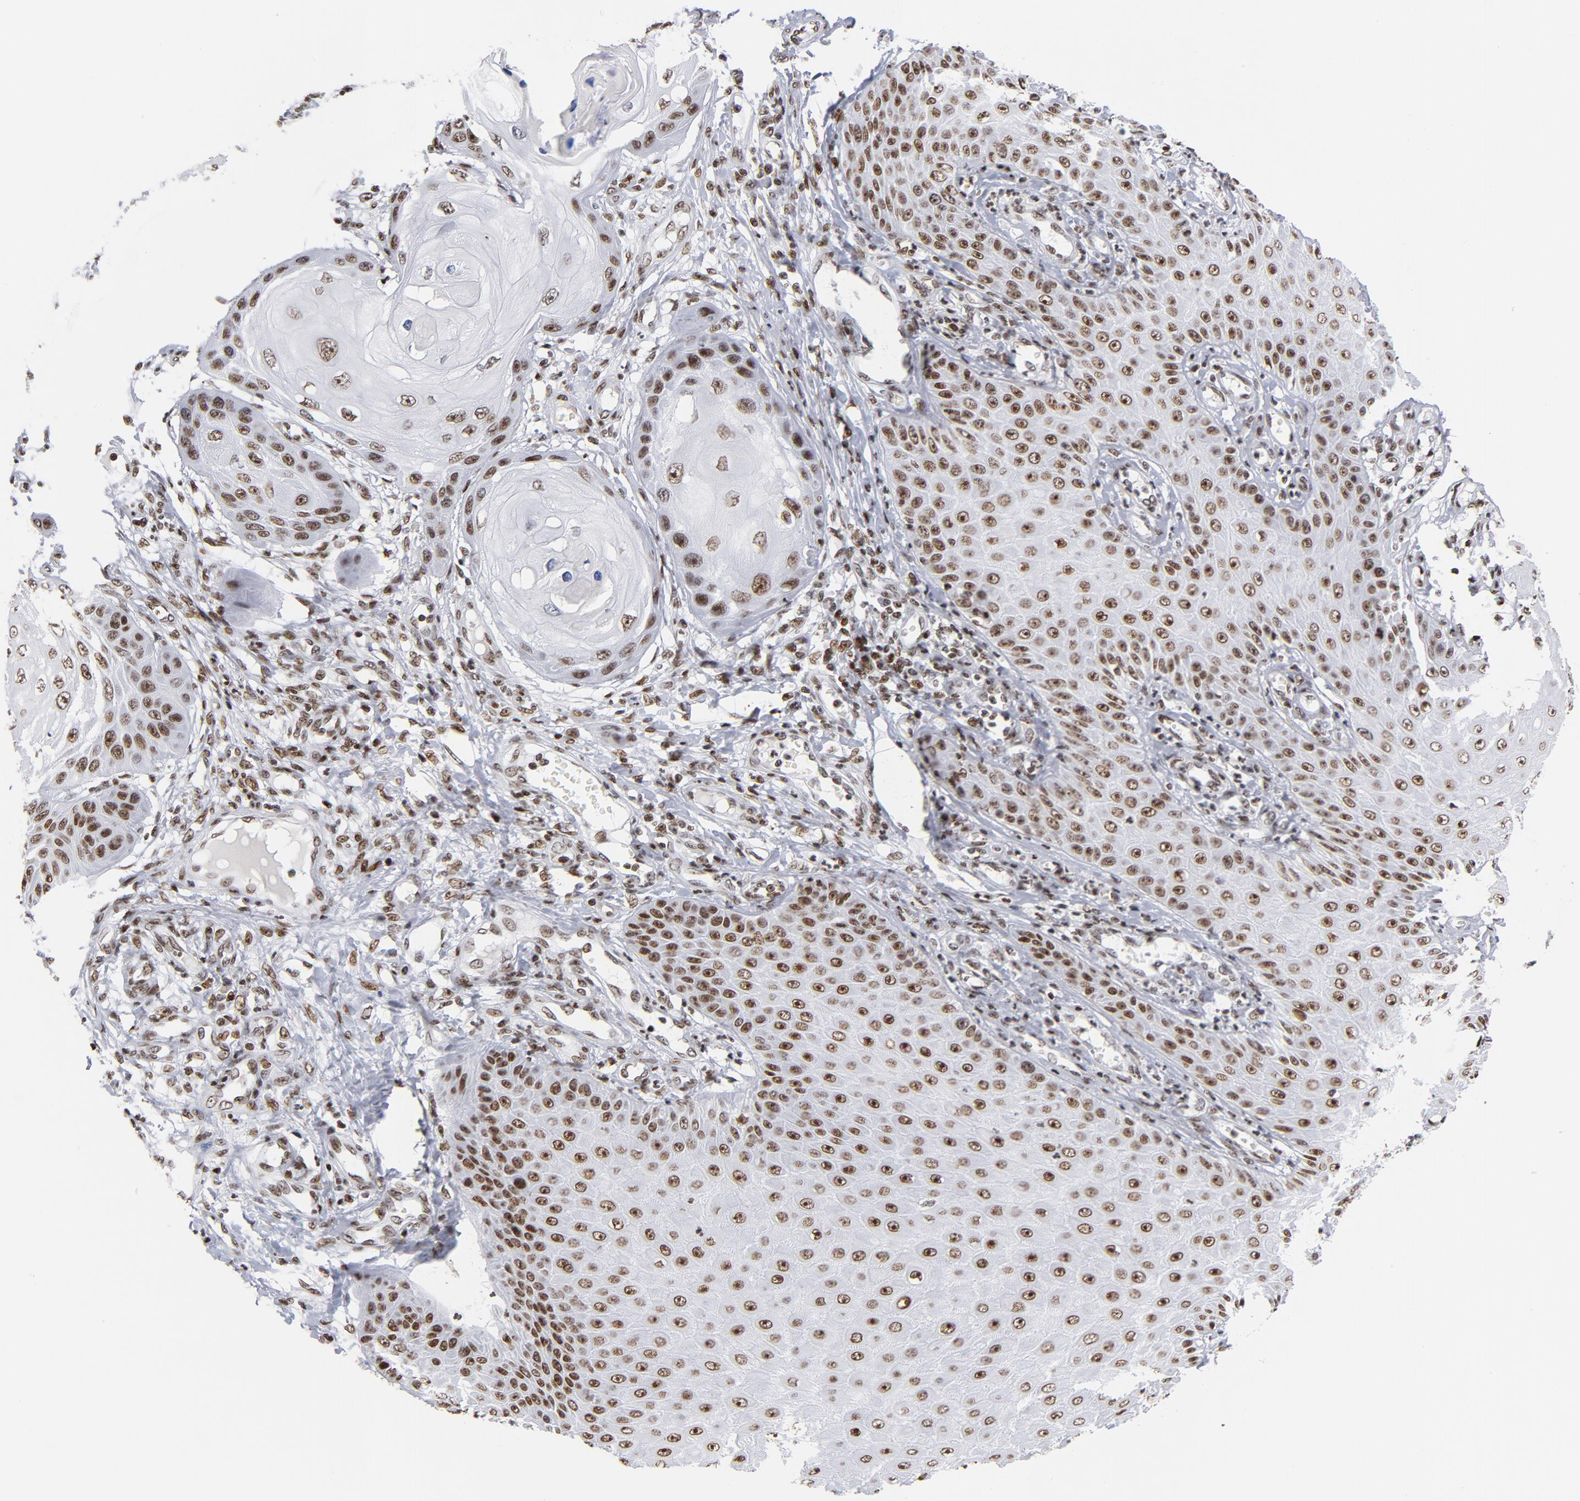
{"staining": {"intensity": "strong", "quantity": ">75%", "location": "nuclear"}, "tissue": "skin cancer", "cell_type": "Tumor cells", "image_type": "cancer", "snomed": [{"axis": "morphology", "description": "Squamous cell carcinoma, NOS"}, {"axis": "topography", "description": "Skin"}], "caption": "High-power microscopy captured an immunohistochemistry (IHC) micrograph of skin cancer (squamous cell carcinoma), revealing strong nuclear staining in approximately >75% of tumor cells.", "gene": "TOP2B", "patient": {"sex": "female", "age": 40}}